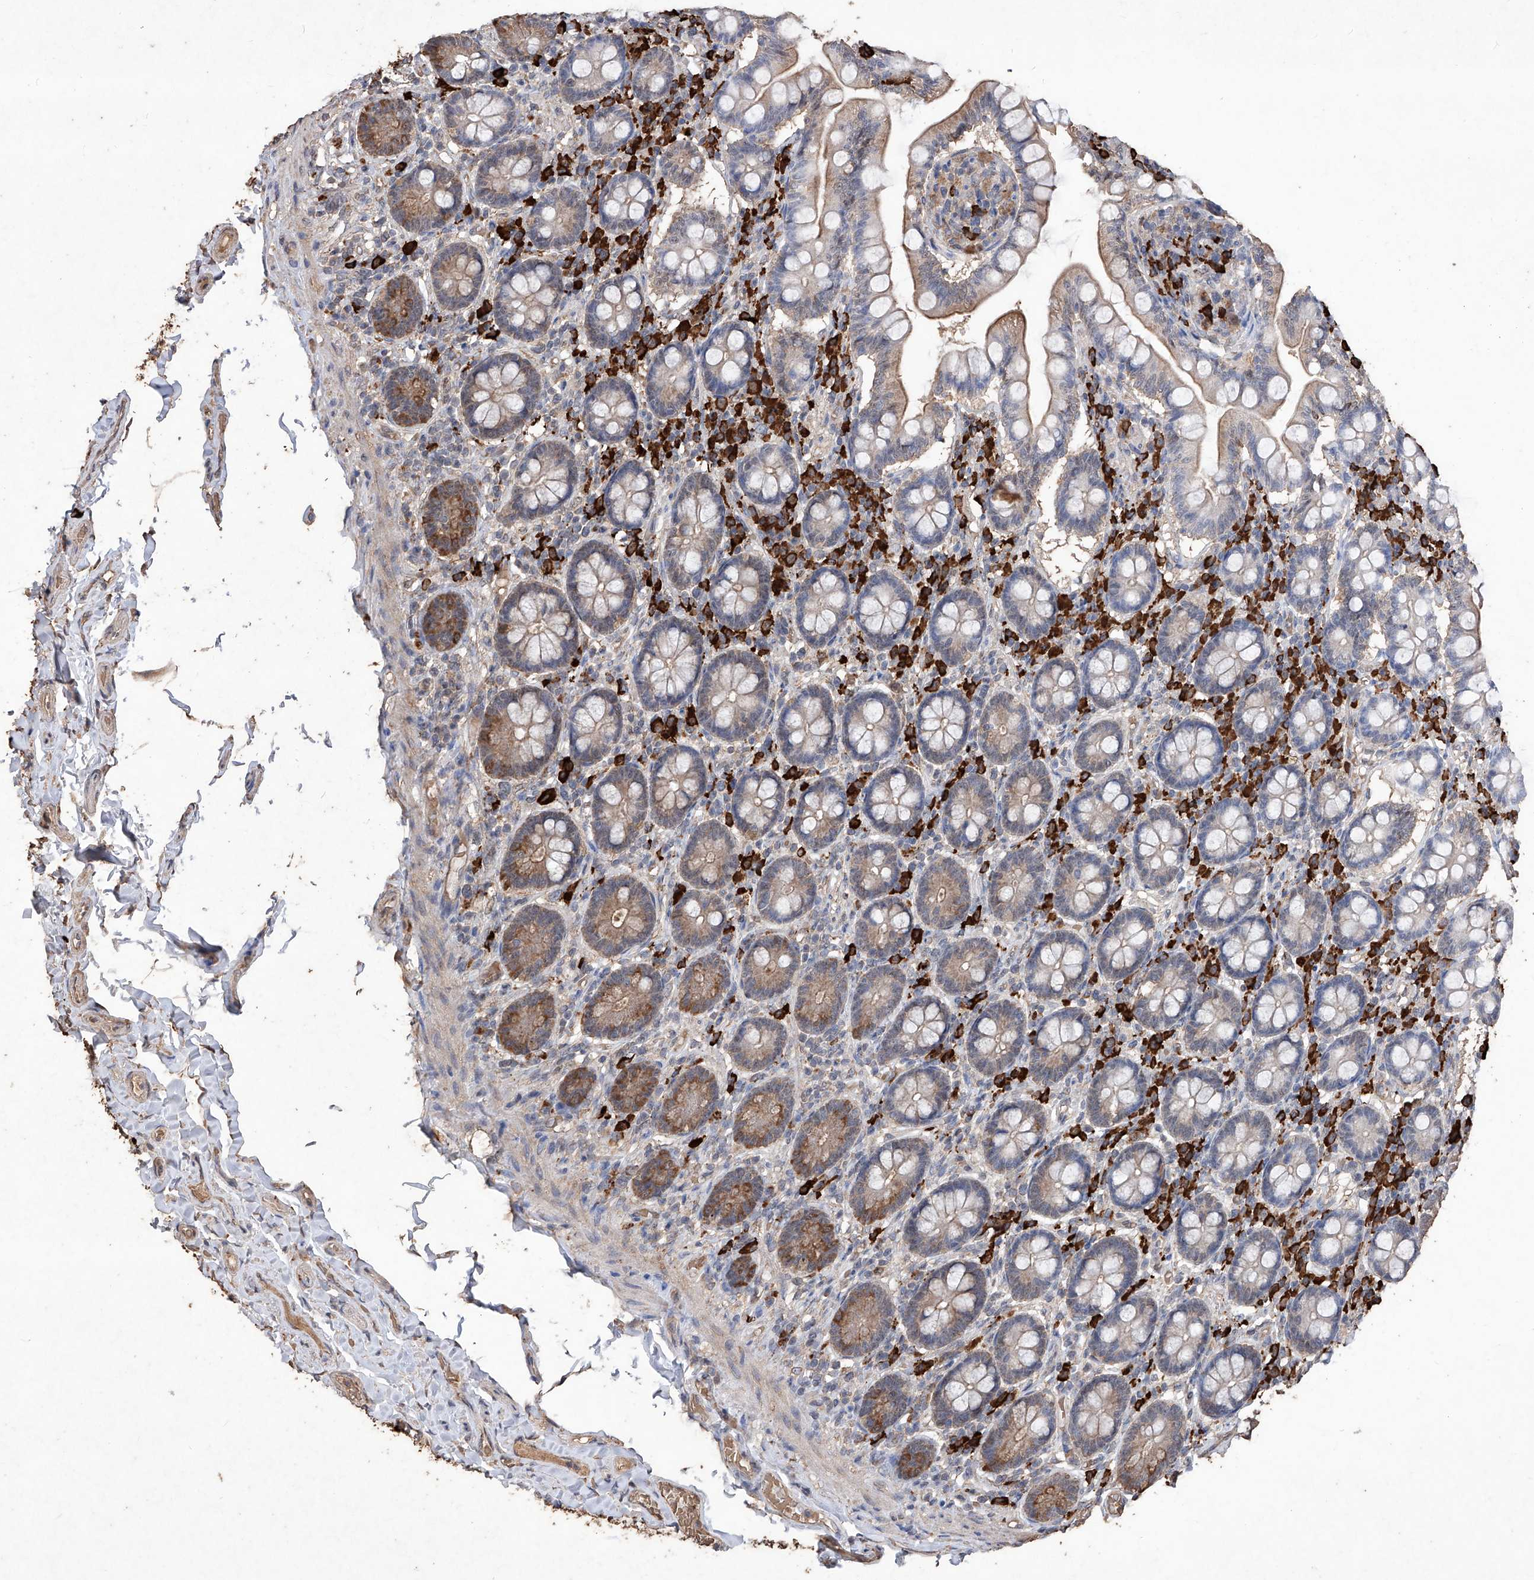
{"staining": {"intensity": "weak", "quantity": "25%-75%", "location": "cytoplasmic/membranous"}, "tissue": "small intestine", "cell_type": "Glandular cells", "image_type": "normal", "snomed": [{"axis": "morphology", "description": "Normal tissue, NOS"}, {"axis": "topography", "description": "Small intestine"}], "caption": "IHC of benign human small intestine reveals low levels of weak cytoplasmic/membranous positivity in approximately 25%-75% of glandular cells.", "gene": "EML1", "patient": {"sex": "female", "age": 64}}